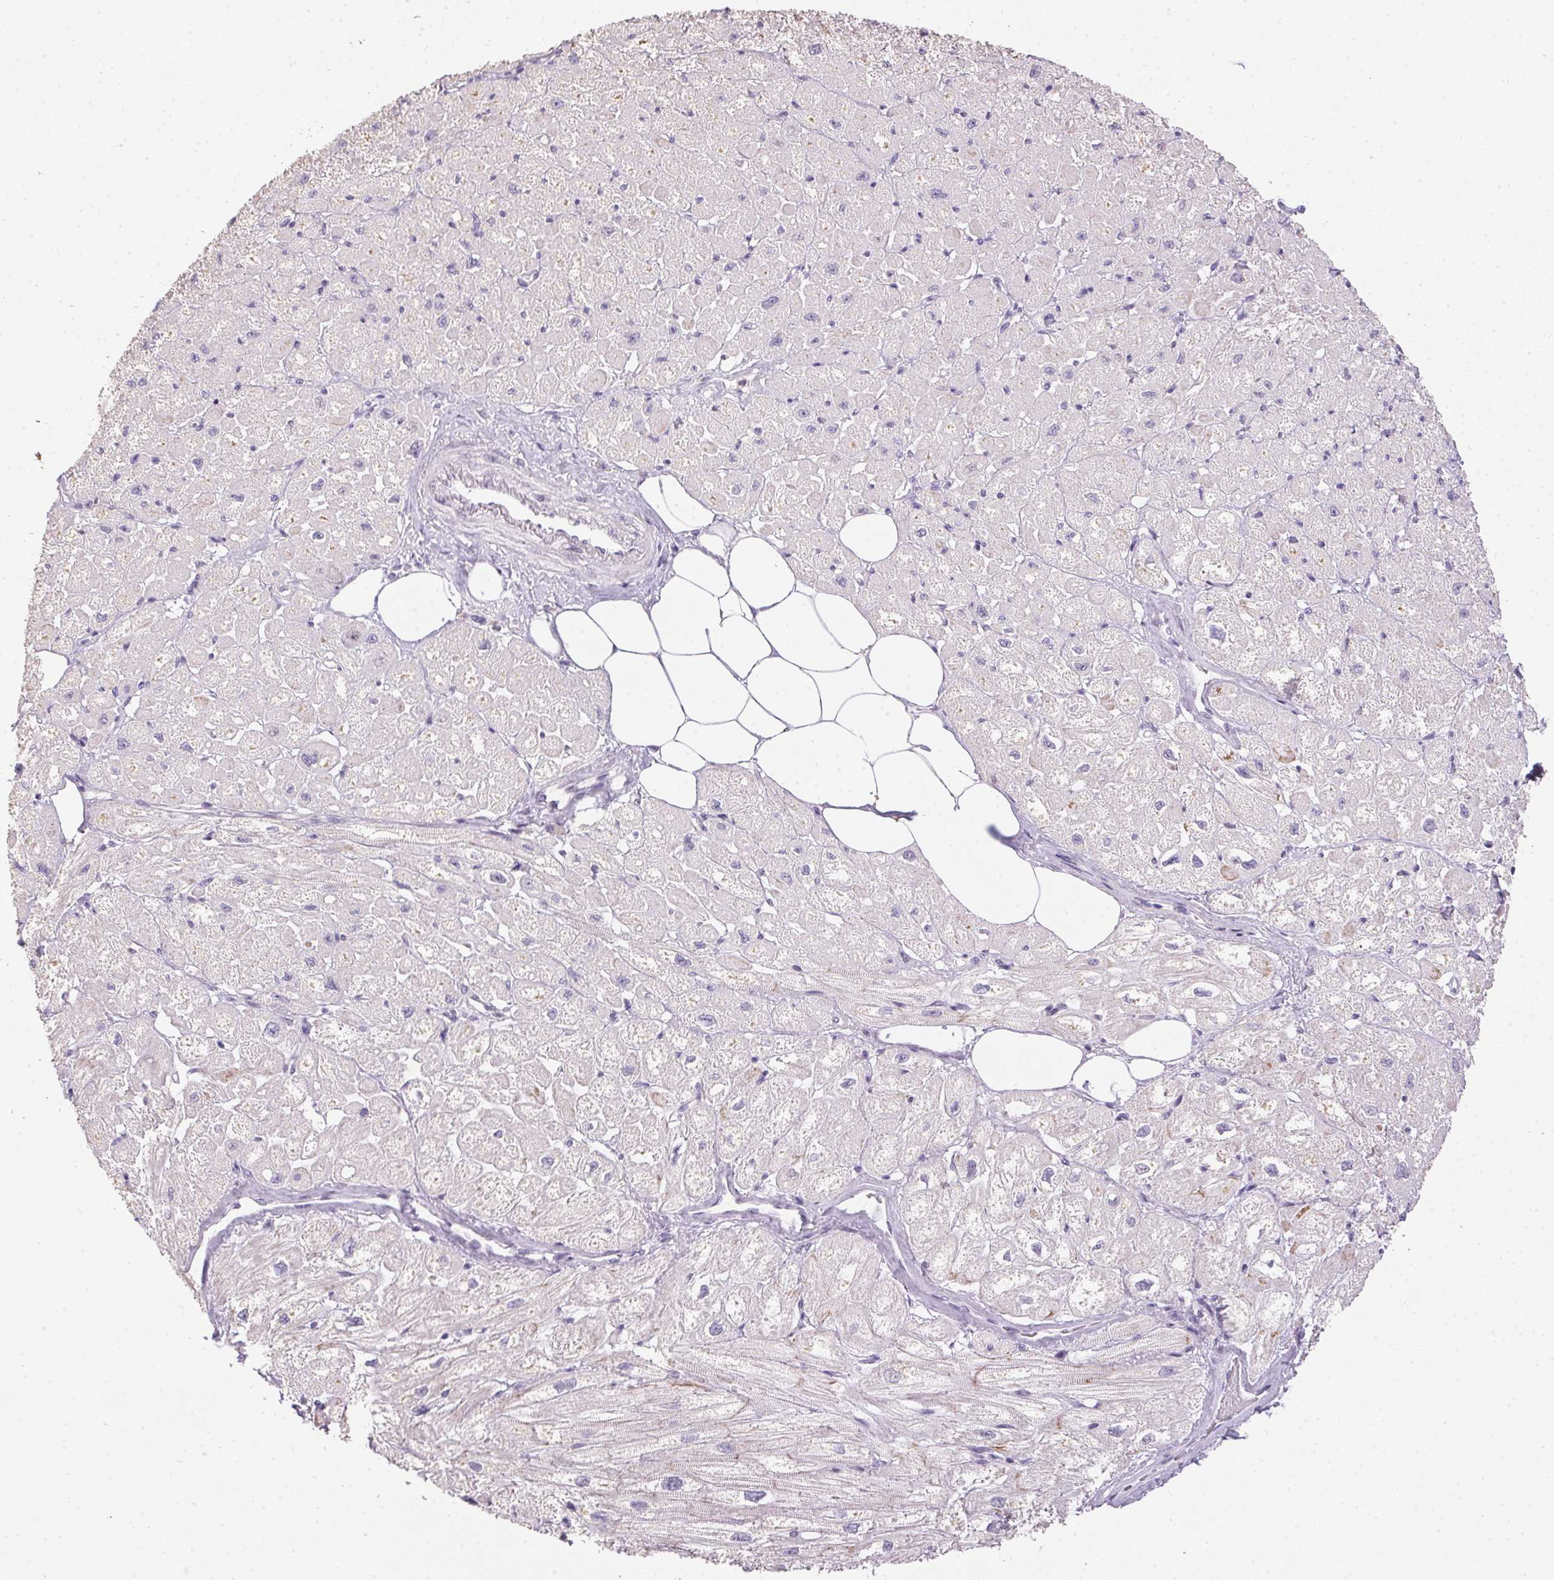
{"staining": {"intensity": "negative", "quantity": "none", "location": "none"}, "tissue": "heart muscle", "cell_type": "Cardiomyocytes", "image_type": "normal", "snomed": [{"axis": "morphology", "description": "Normal tissue, NOS"}, {"axis": "topography", "description": "Heart"}], "caption": "Immunohistochemistry image of normal human heart muscle stained for a protein (brown), which shows no positivity in cardiomyocytes.", "gene": "SPACA9", "patient": {"sex": "female", "age": 62}}